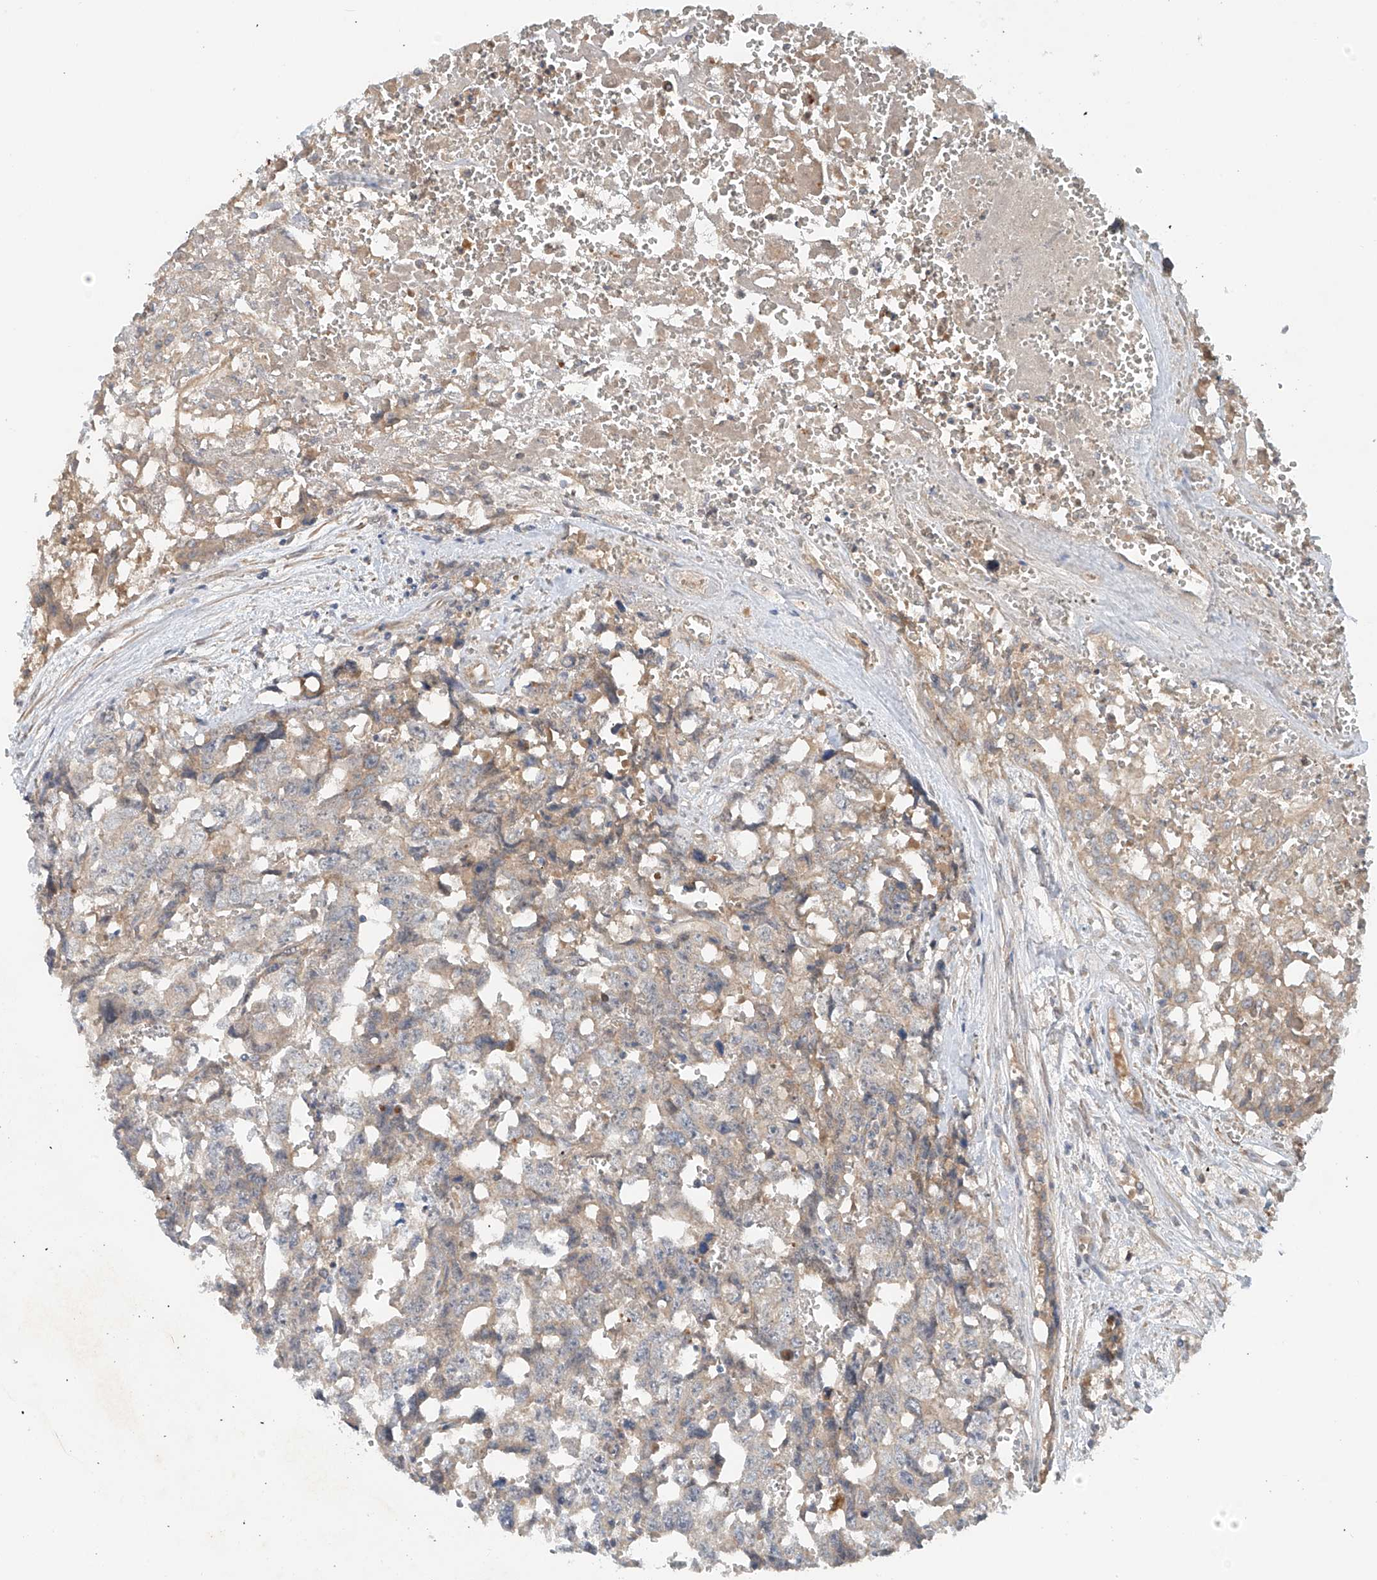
{"staining": {"intensity": "weak", "quantity": ">75%", "location": "cytoplasmic/membranous"}, "tissue": "testis cancer", "cell_type": "Tumor cells", "image_type": "cancer", "snomed": [{"axis": "morphology", "description": "Carcinoma, Embryonal, NOS"}, {"axis": "topography", "description": "Testis"}], "caption": "Brown immunohistochemical staining in human testis cancer (embryonal carcinoma) shows weak cytoplasmic/membranous positivity in about >75% of tumor cells.", "gene": "LYRM9", "patient": {"sex": "male", "age": 31}}